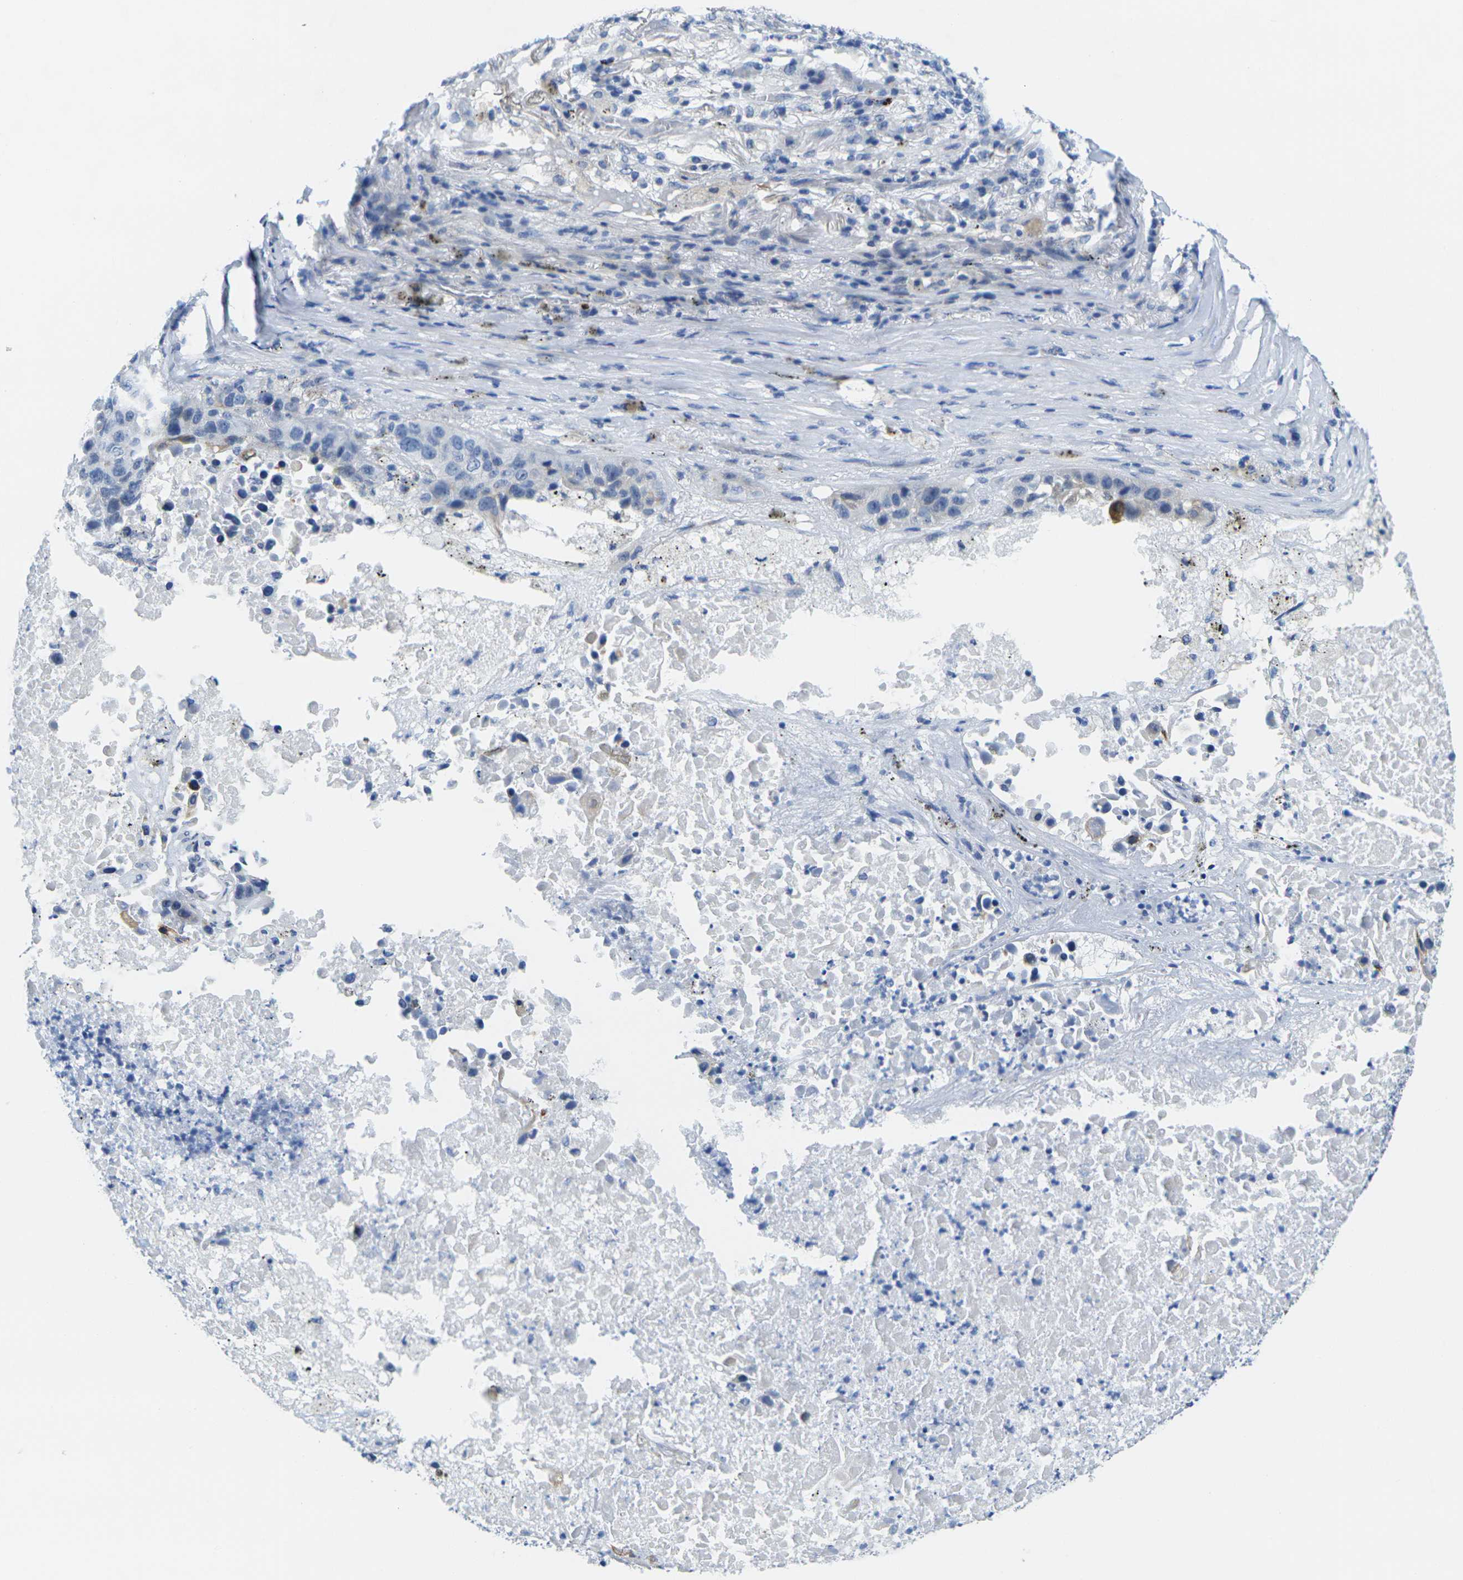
{"staining": {"intensity": "negative", "quantity": "none", "location": "none"}, "tissue": "lung cancer", "cell_type": "Tumor cells", "image_type": "cancer", "snomed": [{"axis": "morphology", "description": "Squamous cell carcinoma, NOS"}, {"axis": "topography", "description": "Lung"}], "caption": "Tumor cells show no significant positivity in lung cancer.", "gene": "CRK", "patient": {"sex": "male", "age": 57}}